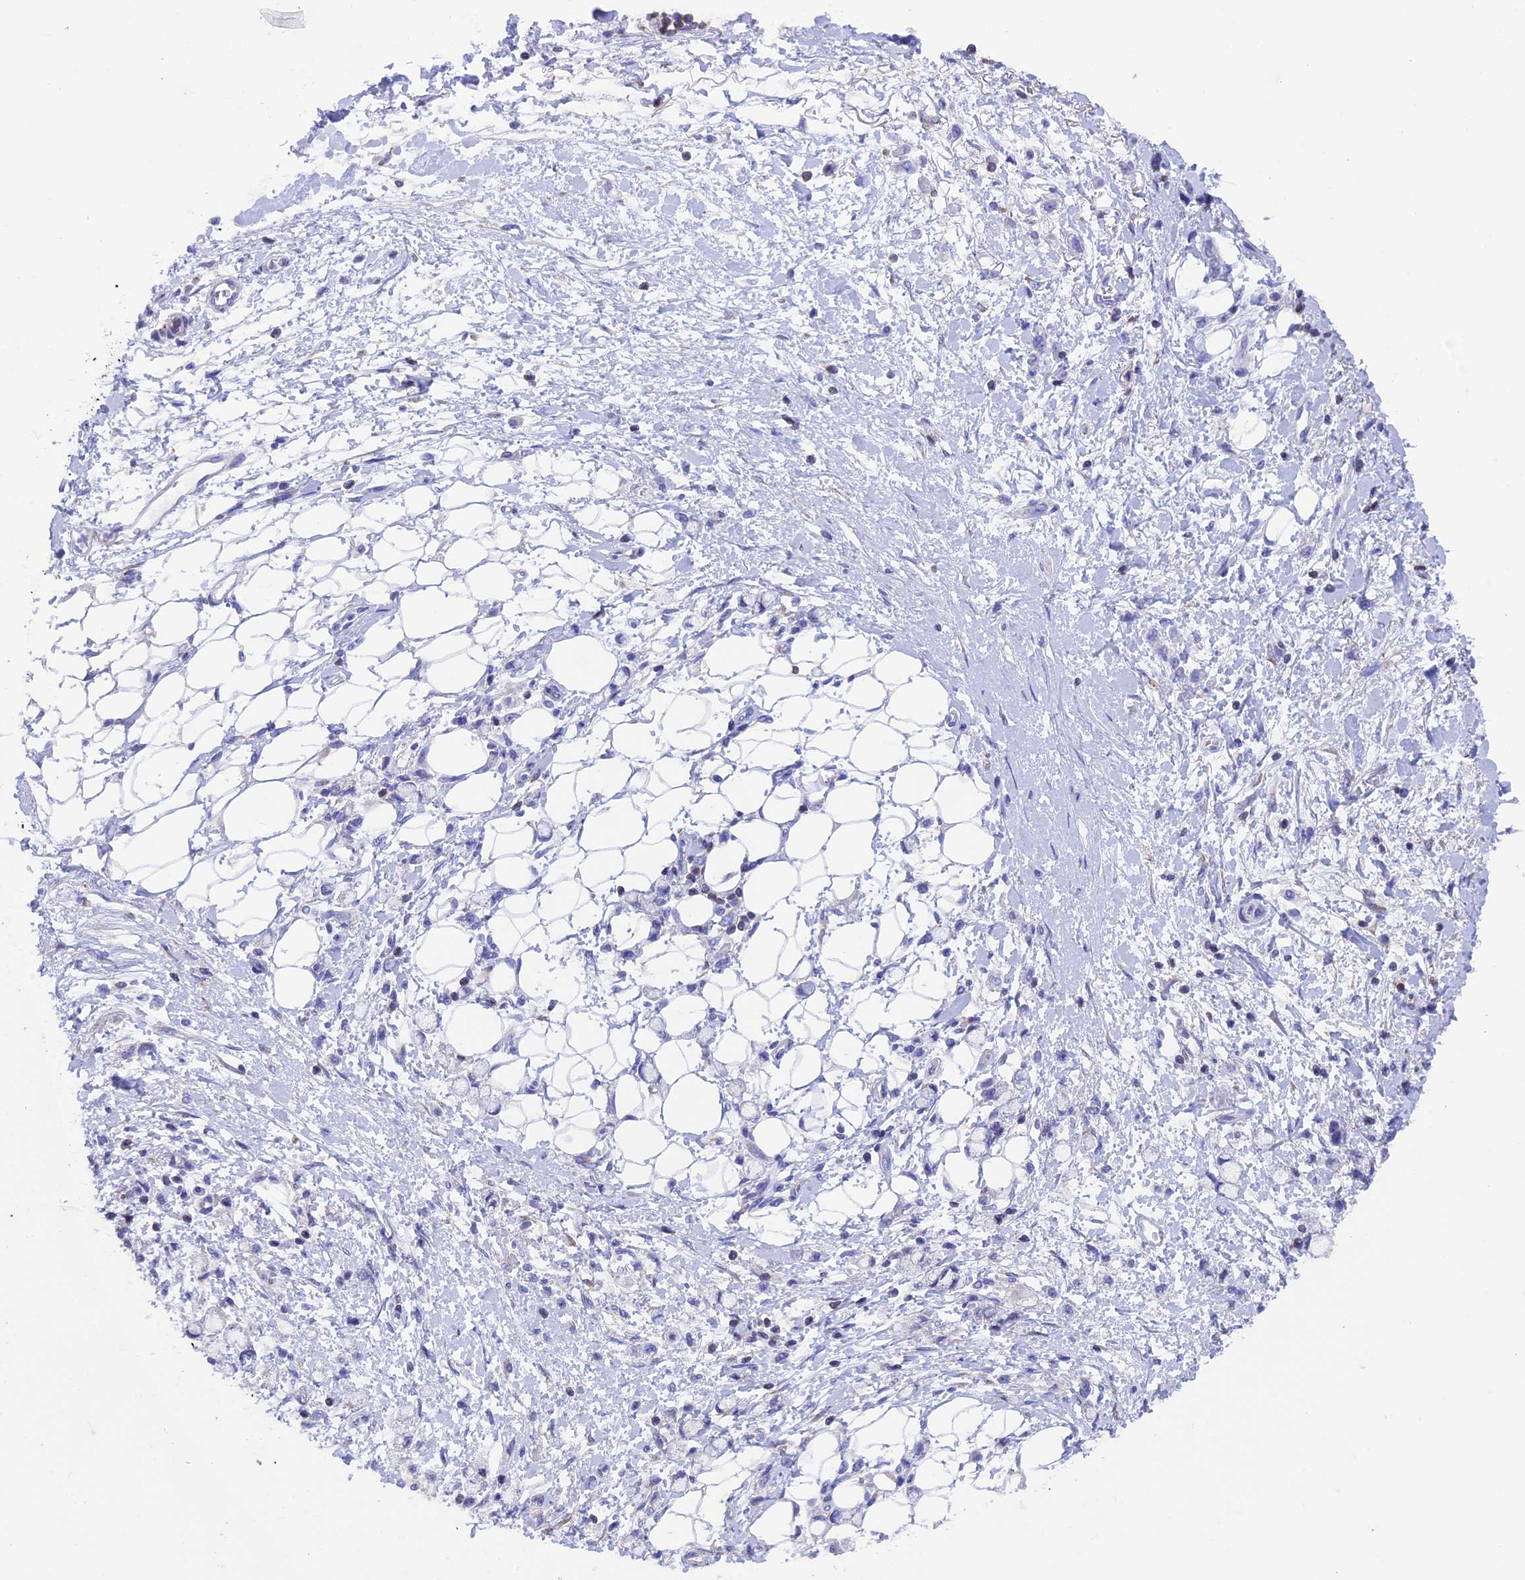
{"staining": {"intensity": "negative", "quantity": "none", "location": "none"}, "tissue": "stomach cancer", "cell_type": "Tumor cells", "image_type": "cancer", "snomed": [{"axis": "morphology", "description": "Adenocarcinoma, NOS"}, {"axis": "topography", "description": "Stomach"}], "caption": "DAB immunohistochemical staining of stomach cancer (adenocarcinoma) demonstrates no significant staining in tumor cells.", "gene": "SEPTIN1", "patient": {"sex": "female", "age": 60}}